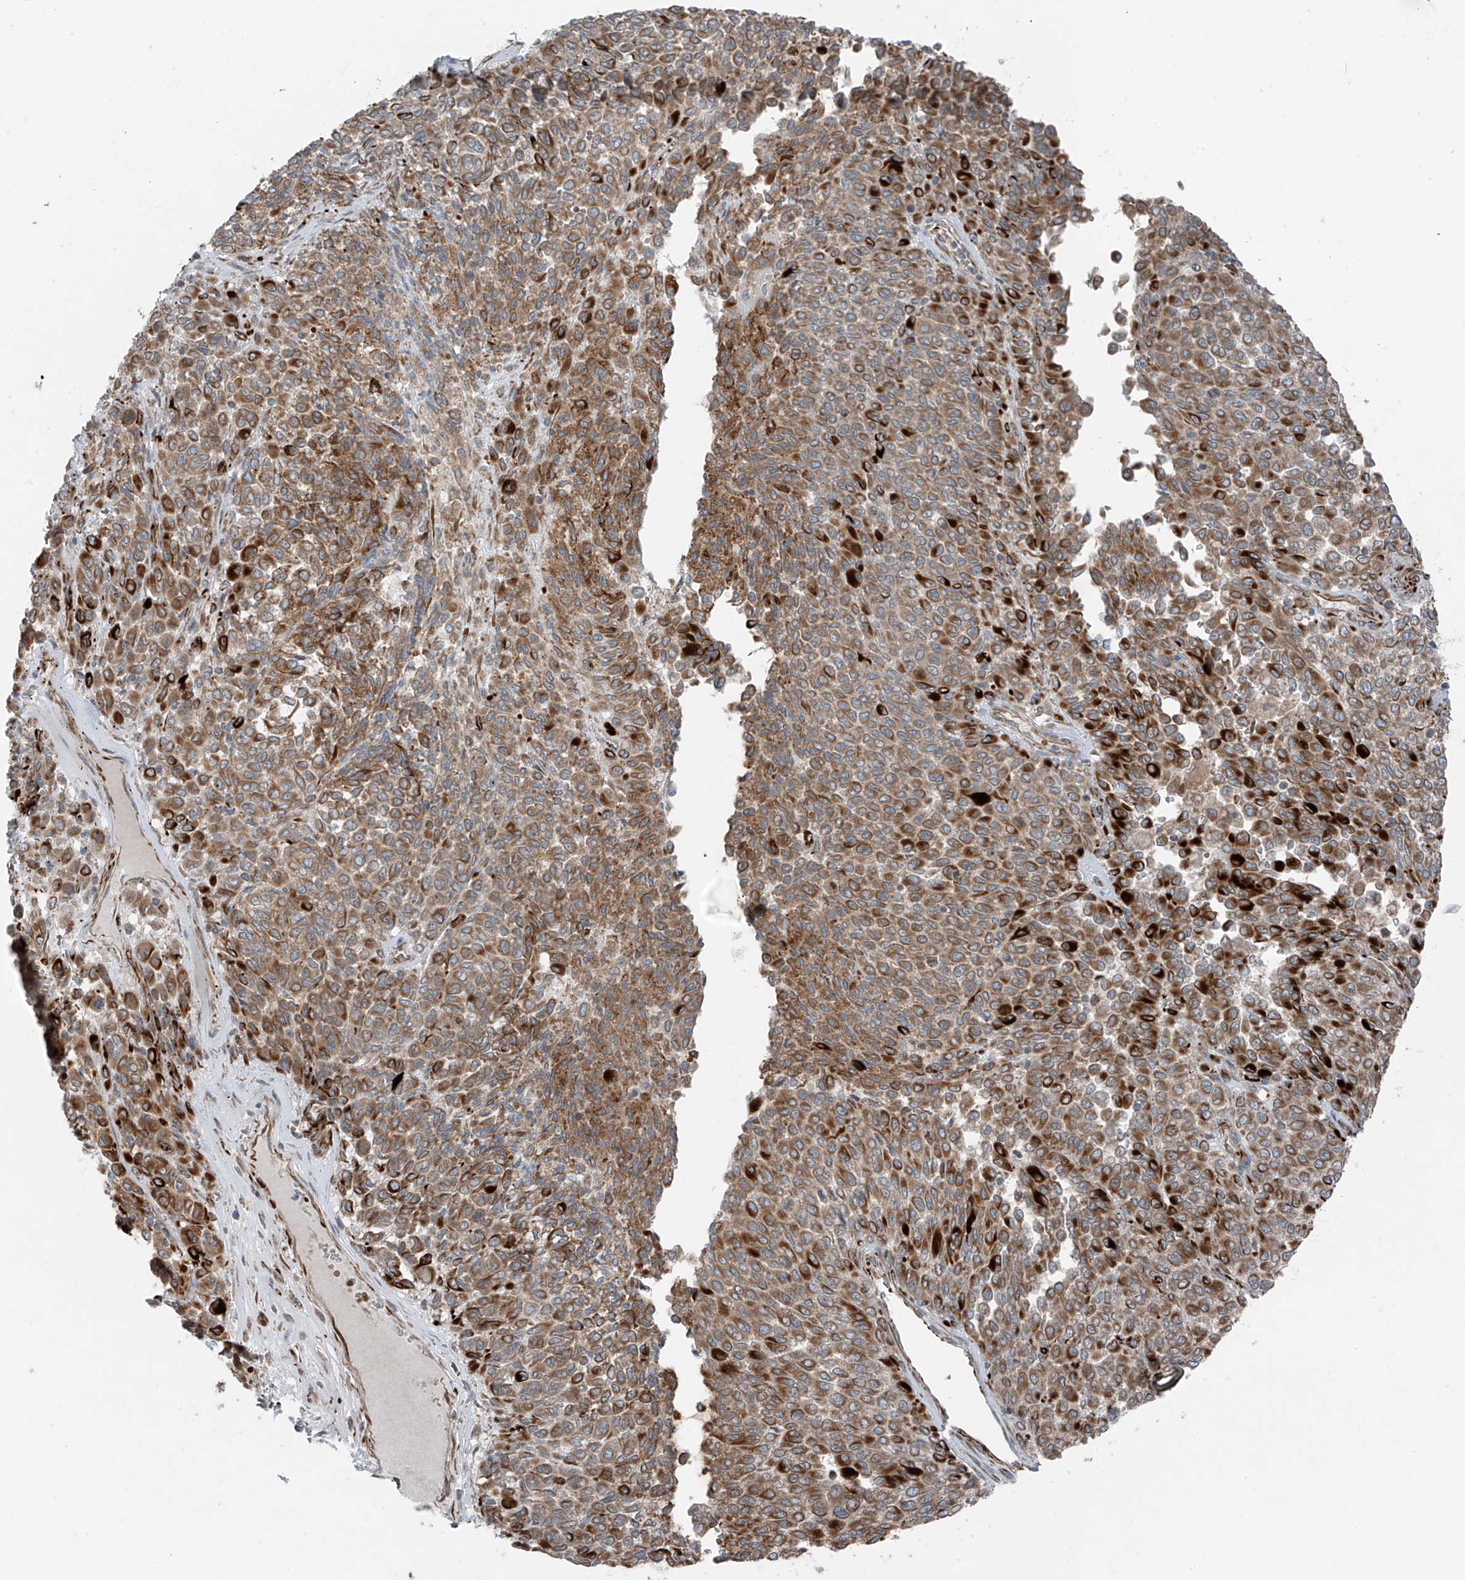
{"staining": {"intensity": "moderate", "quantity": ">75%", "location": "cytoplasmic/membranous"}, "tissue": "melanoma", "cell_type": "Tumor cells", "image_type": "cancer", "snomed": [{"axis": "morphology", "description": "Malignant melanoma, Metastatic site"}, {"axis": "topography", "description": "Pancreas"}], "caption": "This histopathology image demonstrates IHC staining of melanoma, with medium moderate cytoplasmic/membranous expression in approximately >75% of tumor cells.", "gene": "ERLEC1", "patient": {"sex": "female", "age": 30}}